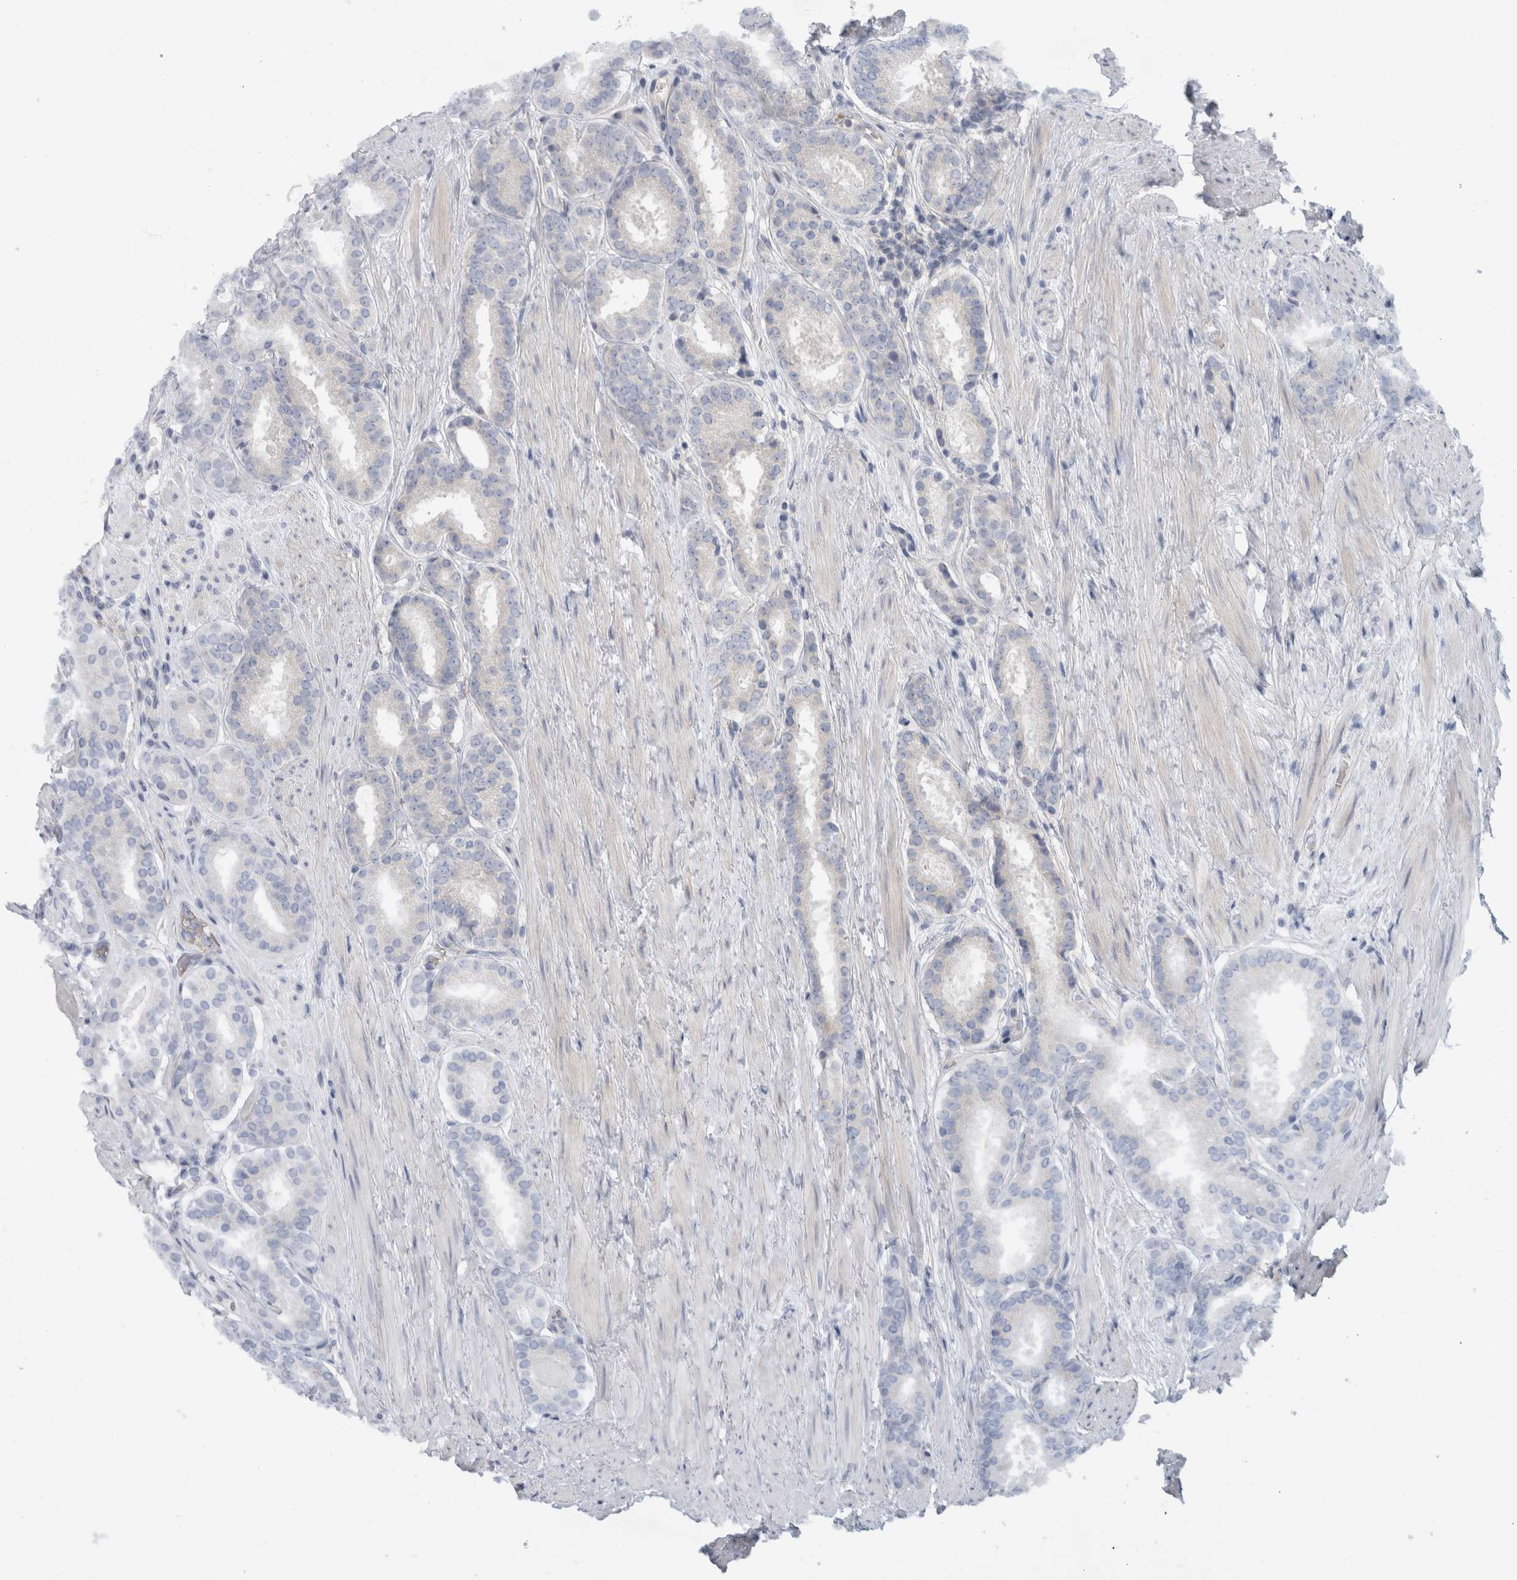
{"staining": {"intensity": "negative", "quantity": "none", "location": "none"}, "tissue": "prostate cancer", "cell_type": "Tumor cells", "image_type": "cancer", "snomed": [{"axis": "morphology", "description": "Adenocarcinoma, Low grade"}, {"axis": "topography", "description": "Prostate"}], "caption": "Tumor cells show no significant staining in prostate cancer.", "gene": "CD55", "patient": {"sex": "male", "age": 69}}